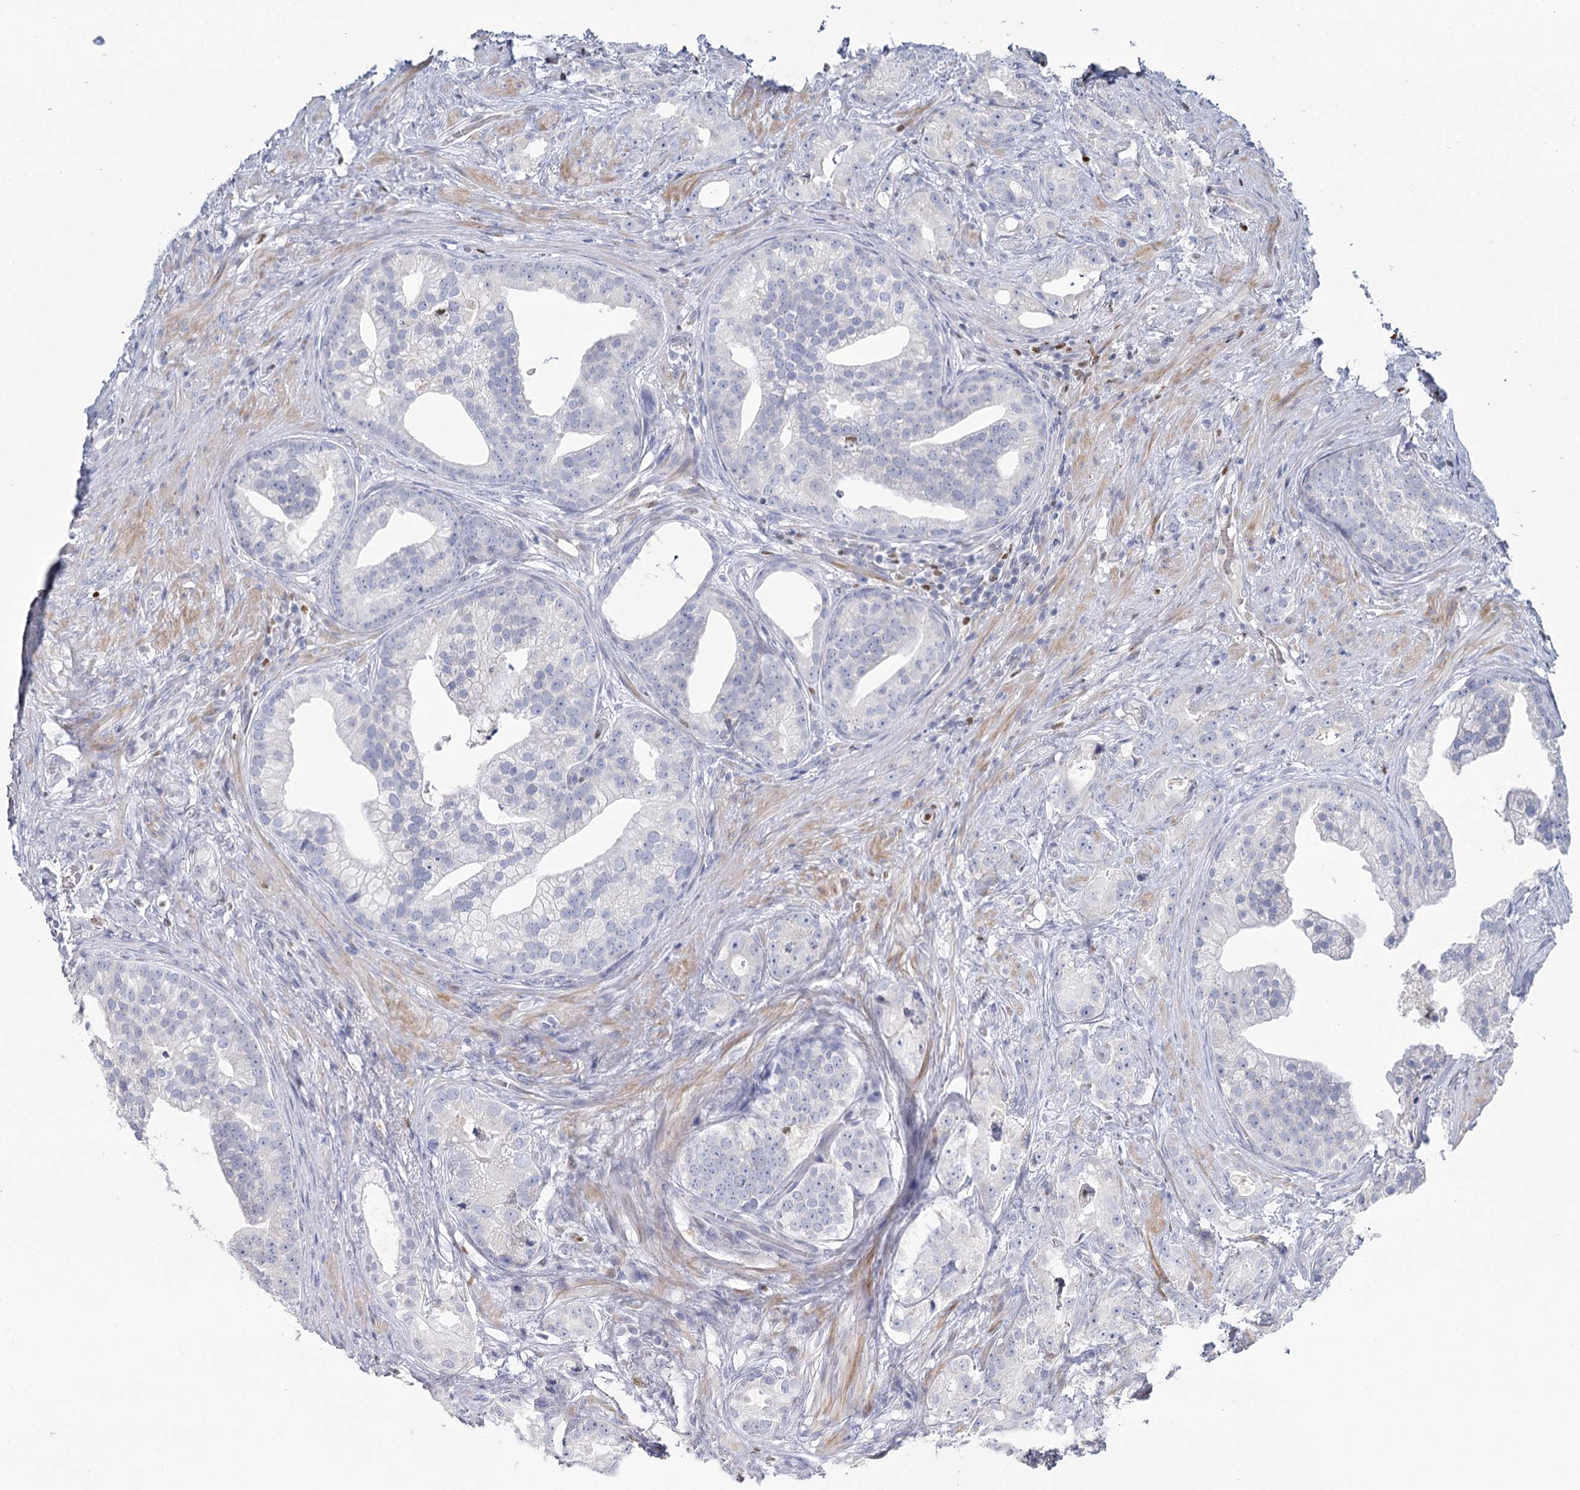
{"staining": {"intensity": "negative", "quantity": "none", "location": "none"}, "tissue": "prostate cancer", "cell_type": "Tumor cells", "image_type": "cancer", "snomed": [{"axis": "morphology", "description": "Adenocarcinoma, Low grade"}, {"axis": "topography", "description": "Prostate"}], "caption": "This is an immunohistochemistry image of human prostate cancer. There is no positivity in tumor cells.", "gene": "IGSF3", "patient": {"sex": "male", "age": 71}}